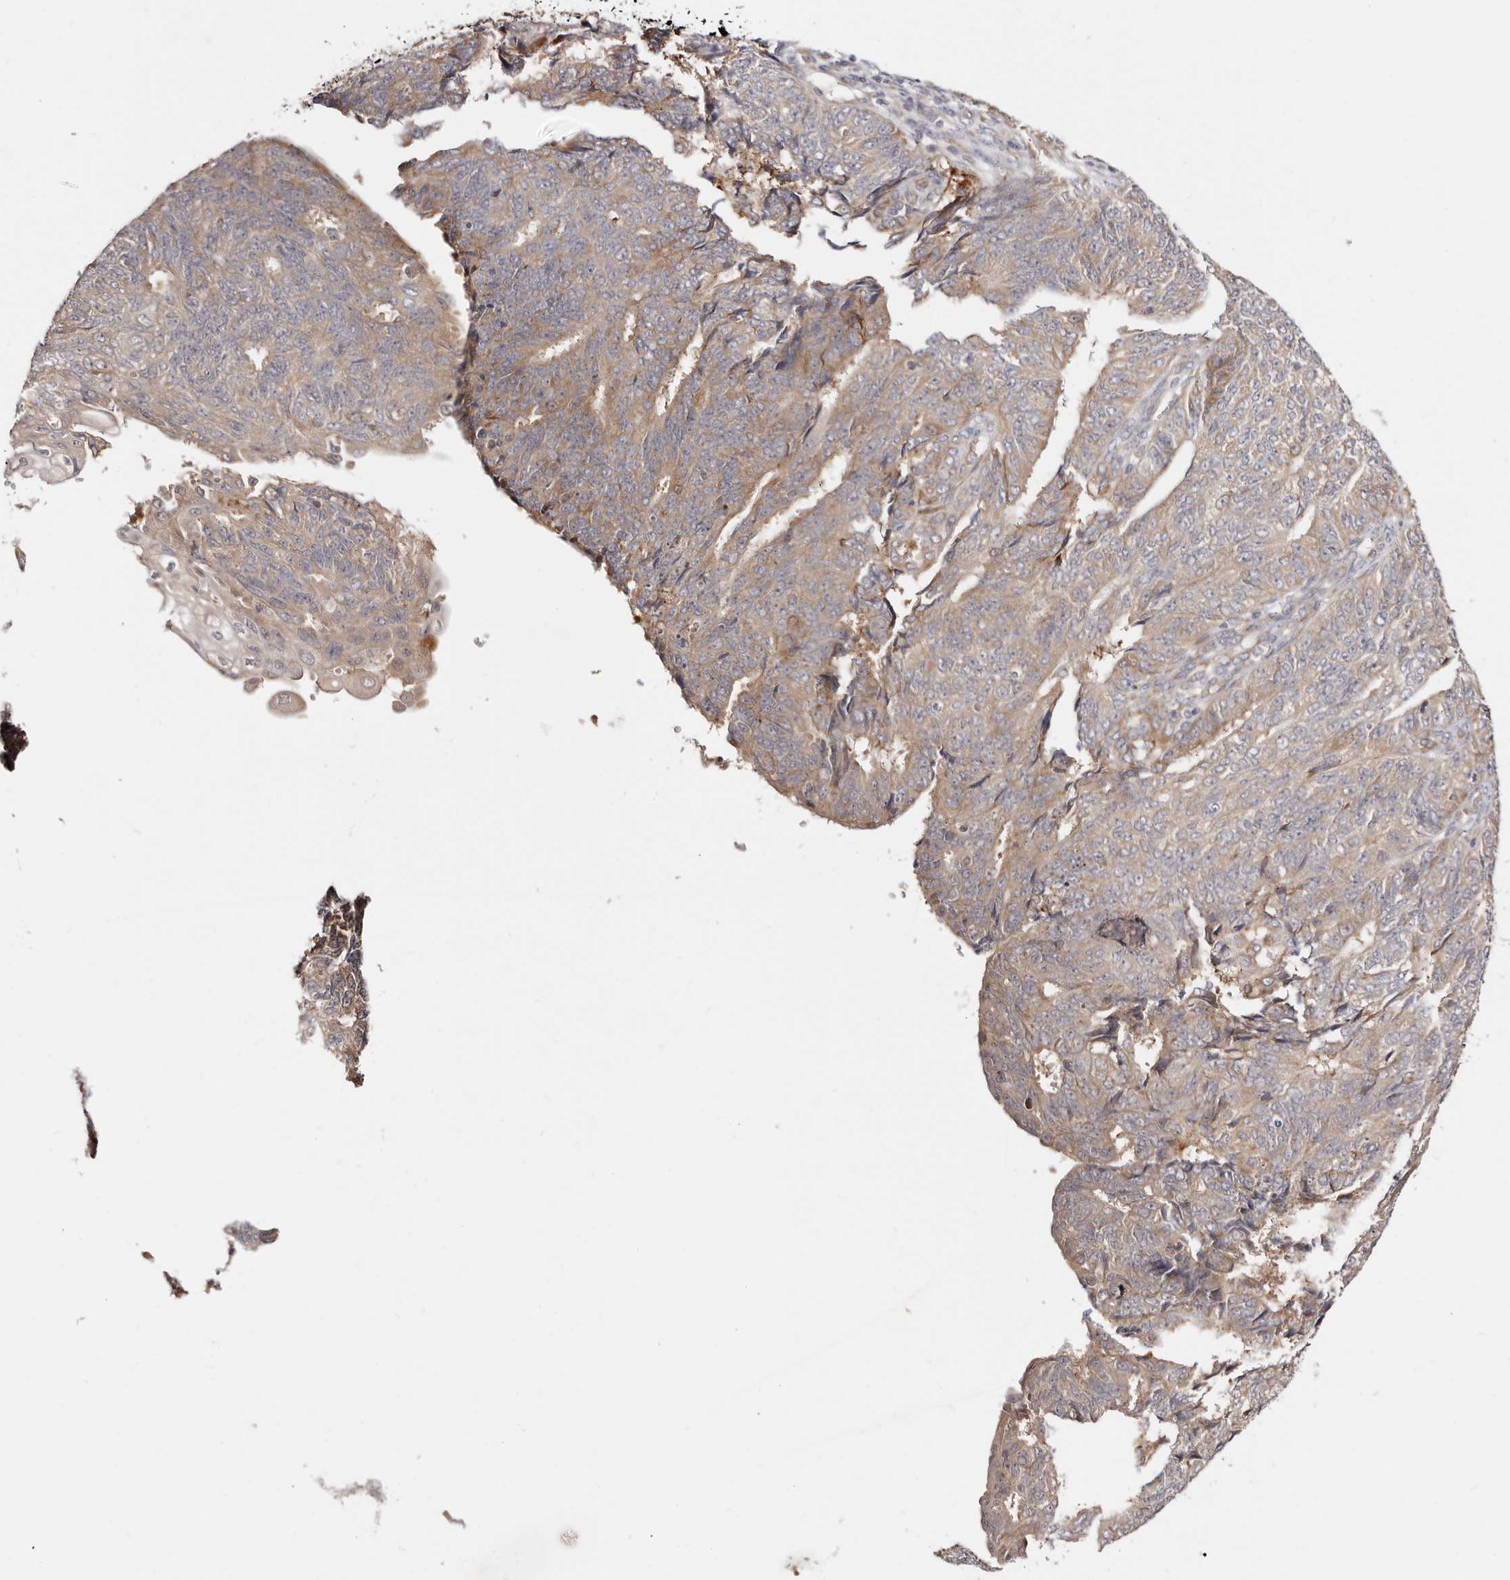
{"staining": {"intensity": "moderate", "quantity": "<25%", "location": "cytoplasmic/membranous"}, "tissue": "endometrial cancer", "cell_type": "Tumor cells", "image_type": "cancer", "snomed": [{"axis": "morphology", "description": "Adenocarcinoma, NOS"}, {"axis": "topography", "description": "Endometrium"}], "caption": "Endometrial cancer (adenocarcinoma) stained for a protein displays moderate cytoplasmic/membranous positivity in tumor cells. (Stains: DAB in brown, nuclei in blue, Microscopy: brightfield microscopy at high magnification).", "gene": "BCL2L15", "patient": {"sex": "female", "age": 32}}